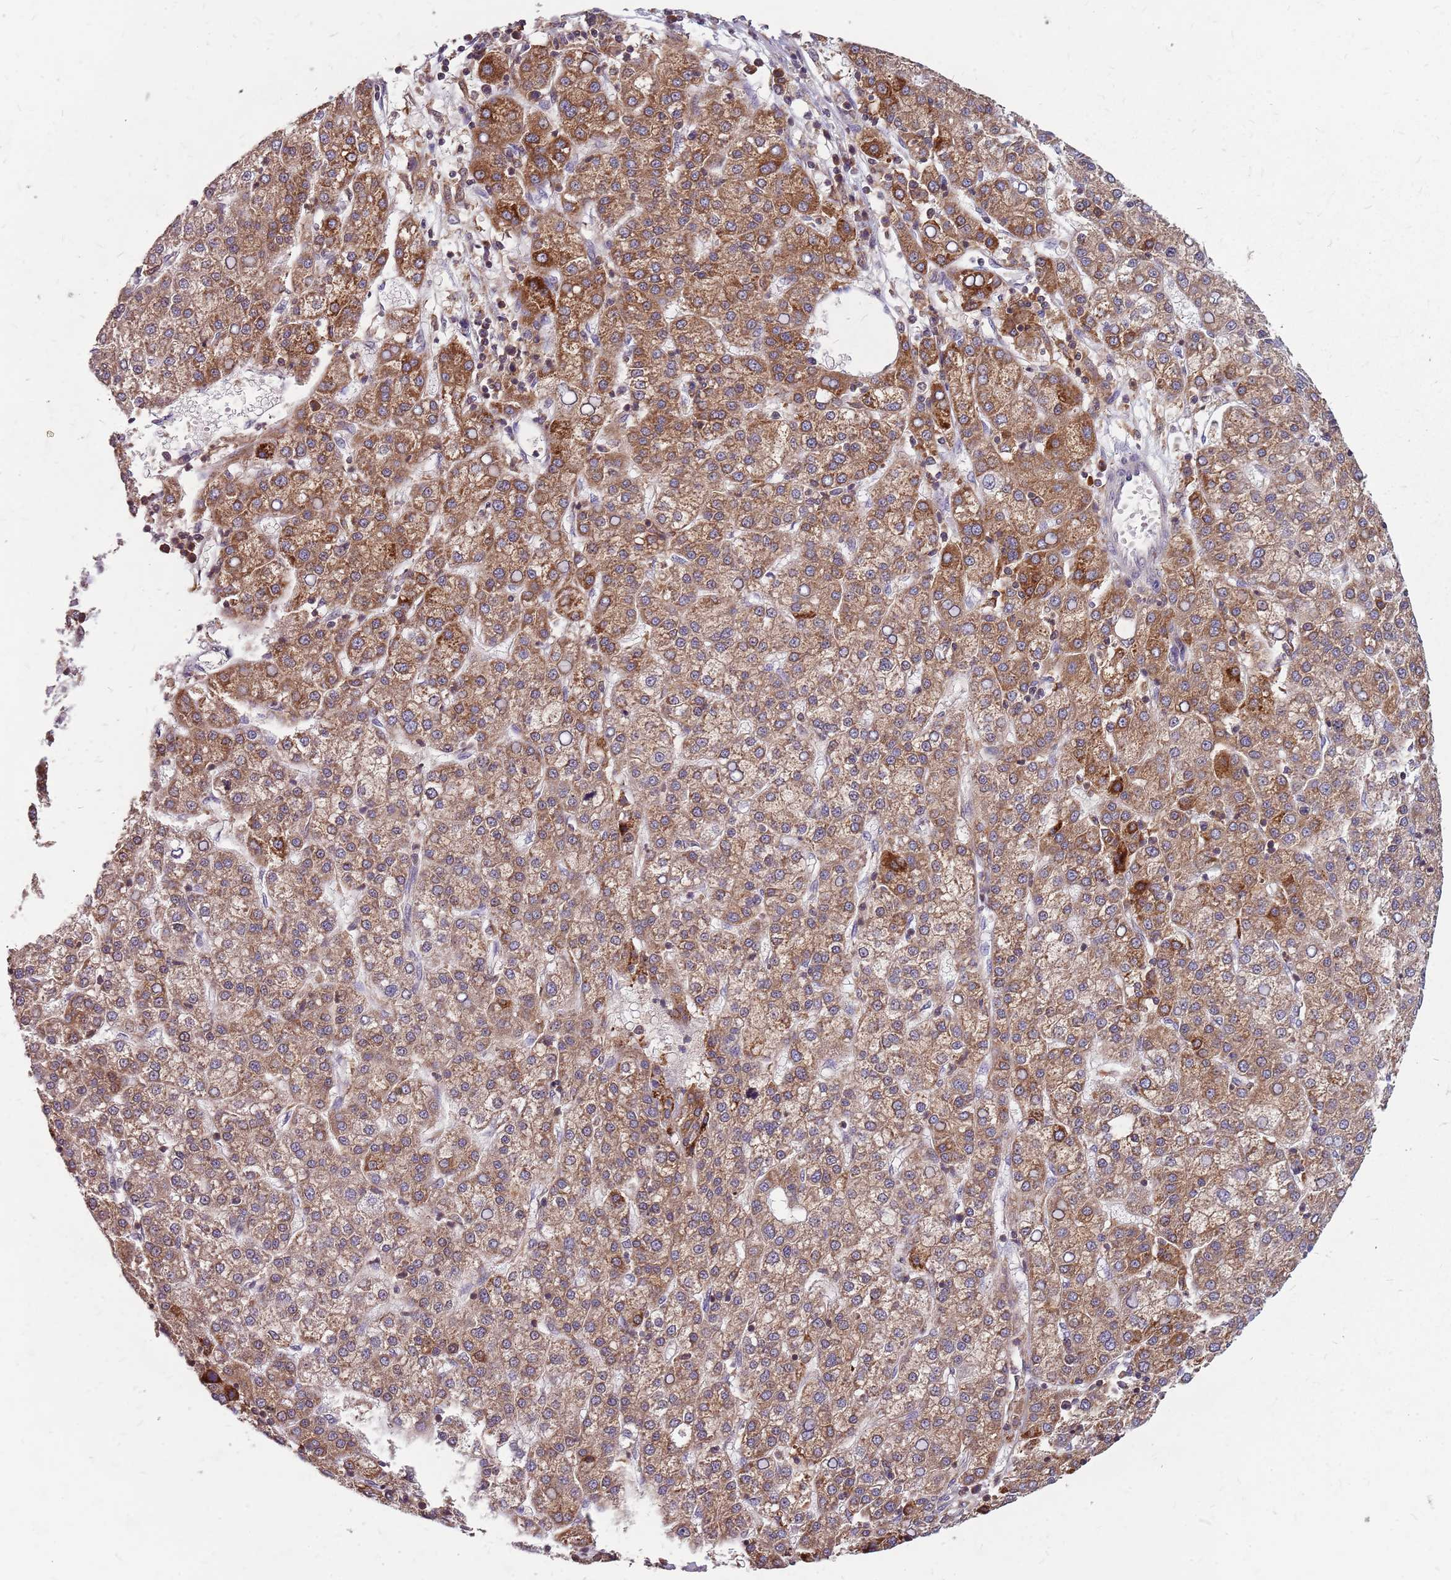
{"staining": {"intensity": "moderate", "quantity": ">75%", "location": "cytoplasmic/membranous"}, "tissue": "liver cancer", "cell_type": "Tumor cells", "image_type": "cancer", "snomed": [{"axis": "morphology", "description": "Carcinoma, Hepatocellular, NOS"}, {"axis": "topography", "description": "Liver"}], "caption": "Tumor cells reveal medium levels of moderate cytoplasmic/membranous staining in approximately >75% of cells in hepatocellular carcinoma (liver).", "gene": "NME4", "patient": {"sex": "female", "age": 58}}